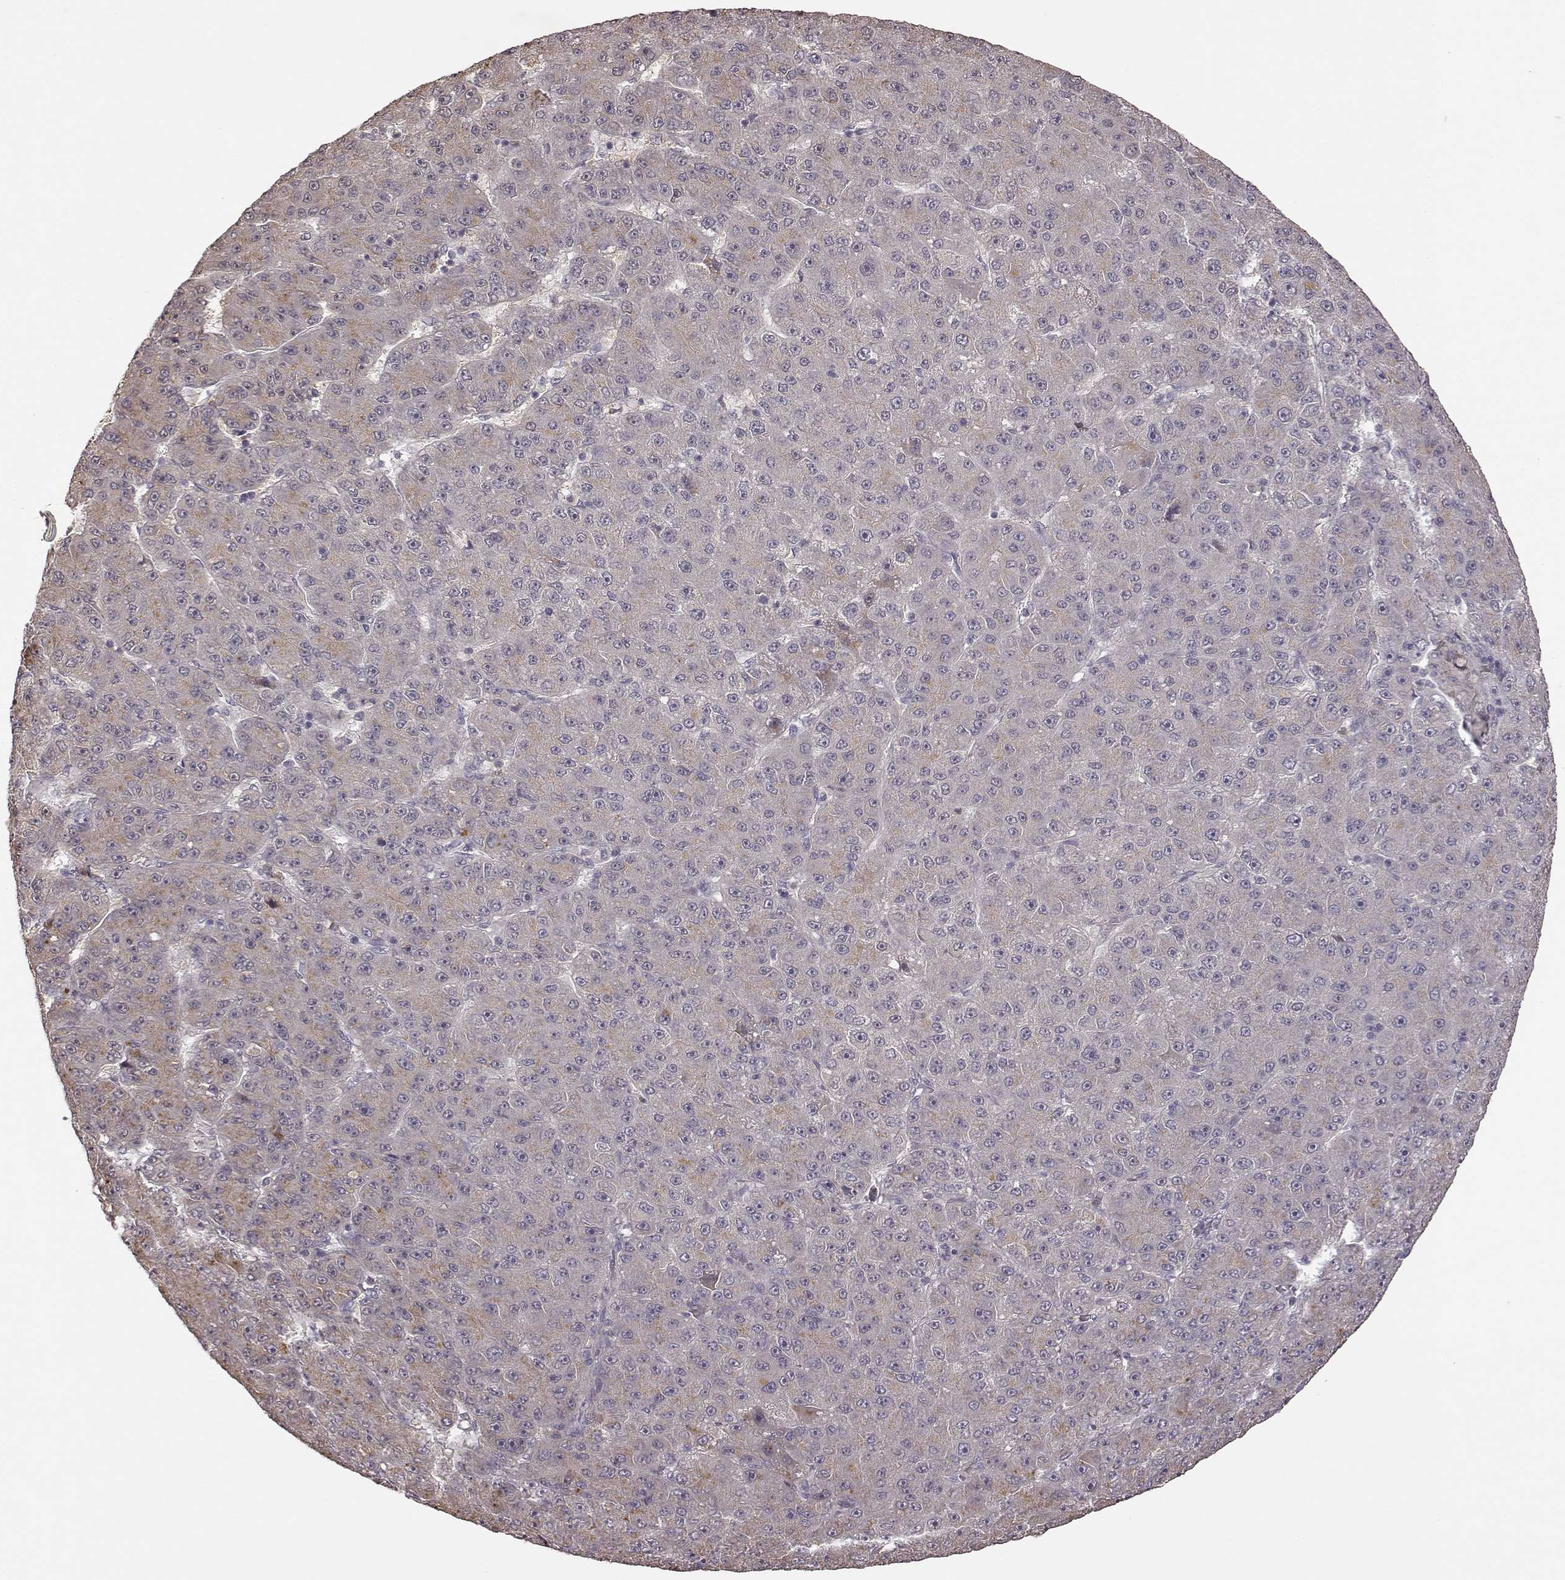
{"staining": {"intensity": "weak", "quantity": ">75%", "location": "cytoplasmic/membranous"}, "tissue": "liver cancer", "cell_type": "Tumor cells", "image_type": "cancer", "snomed": [{"axis": "morphology", "description": "Carcinoma, Hepatocellular, NOS"}, {"axis": "topography", "description": "Liver"}], "caption": "Approximately >75% of tumor cells in human liver cancer (hepatocellular carcinoma) reveal weak cytoplasmic/membranous protein positivity as visualized by brown immunohistochemical staining.", "gene": "CRB1", "patient": {"sex": "male", "age": 67}}